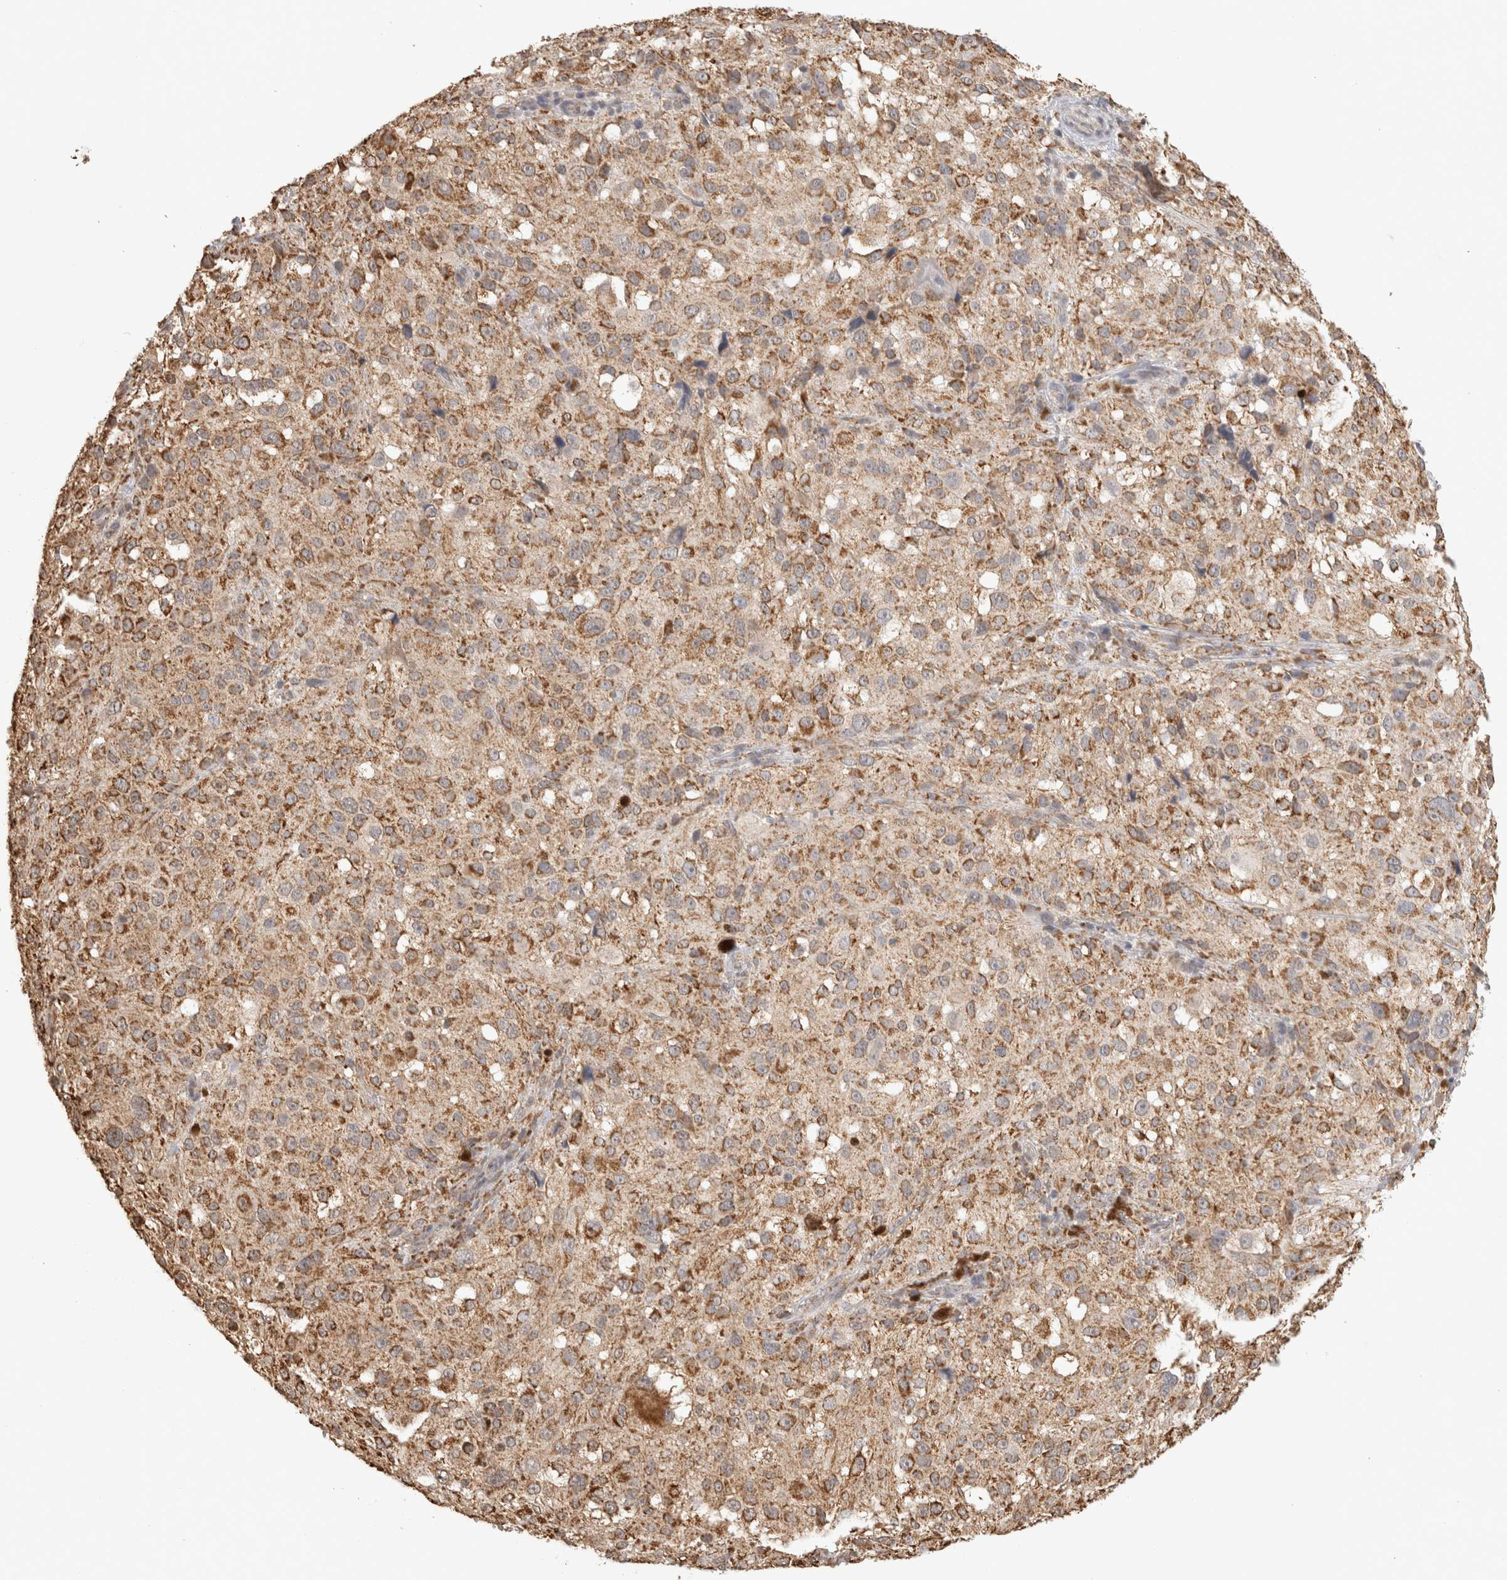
{"staining": {"intensity": "moderate", "quantity": ">75%", "location": "cytoplasmic/membranous"}, "tissue": "melanoma", "cell_type": "Tumor cells", "image_type": "cancer", "snomed": [{"axis": "morphology", "description": "Necrosis, NOS"}, {"axis": "morphology", "description": "Malignant melanoma, NOS"}, {"axis": "topography", "description": "Skin"}], "caption": "Malignant melanoma stained with DAB (3,3'-diaminobenzidine) immunohistochemistry exhibits medium levels of moderate cytoplasmic/membranous positivity in about >75% of tumor cells.", "gene": "BNIP3L", "patient": {"sex": "female", "age": 87}}